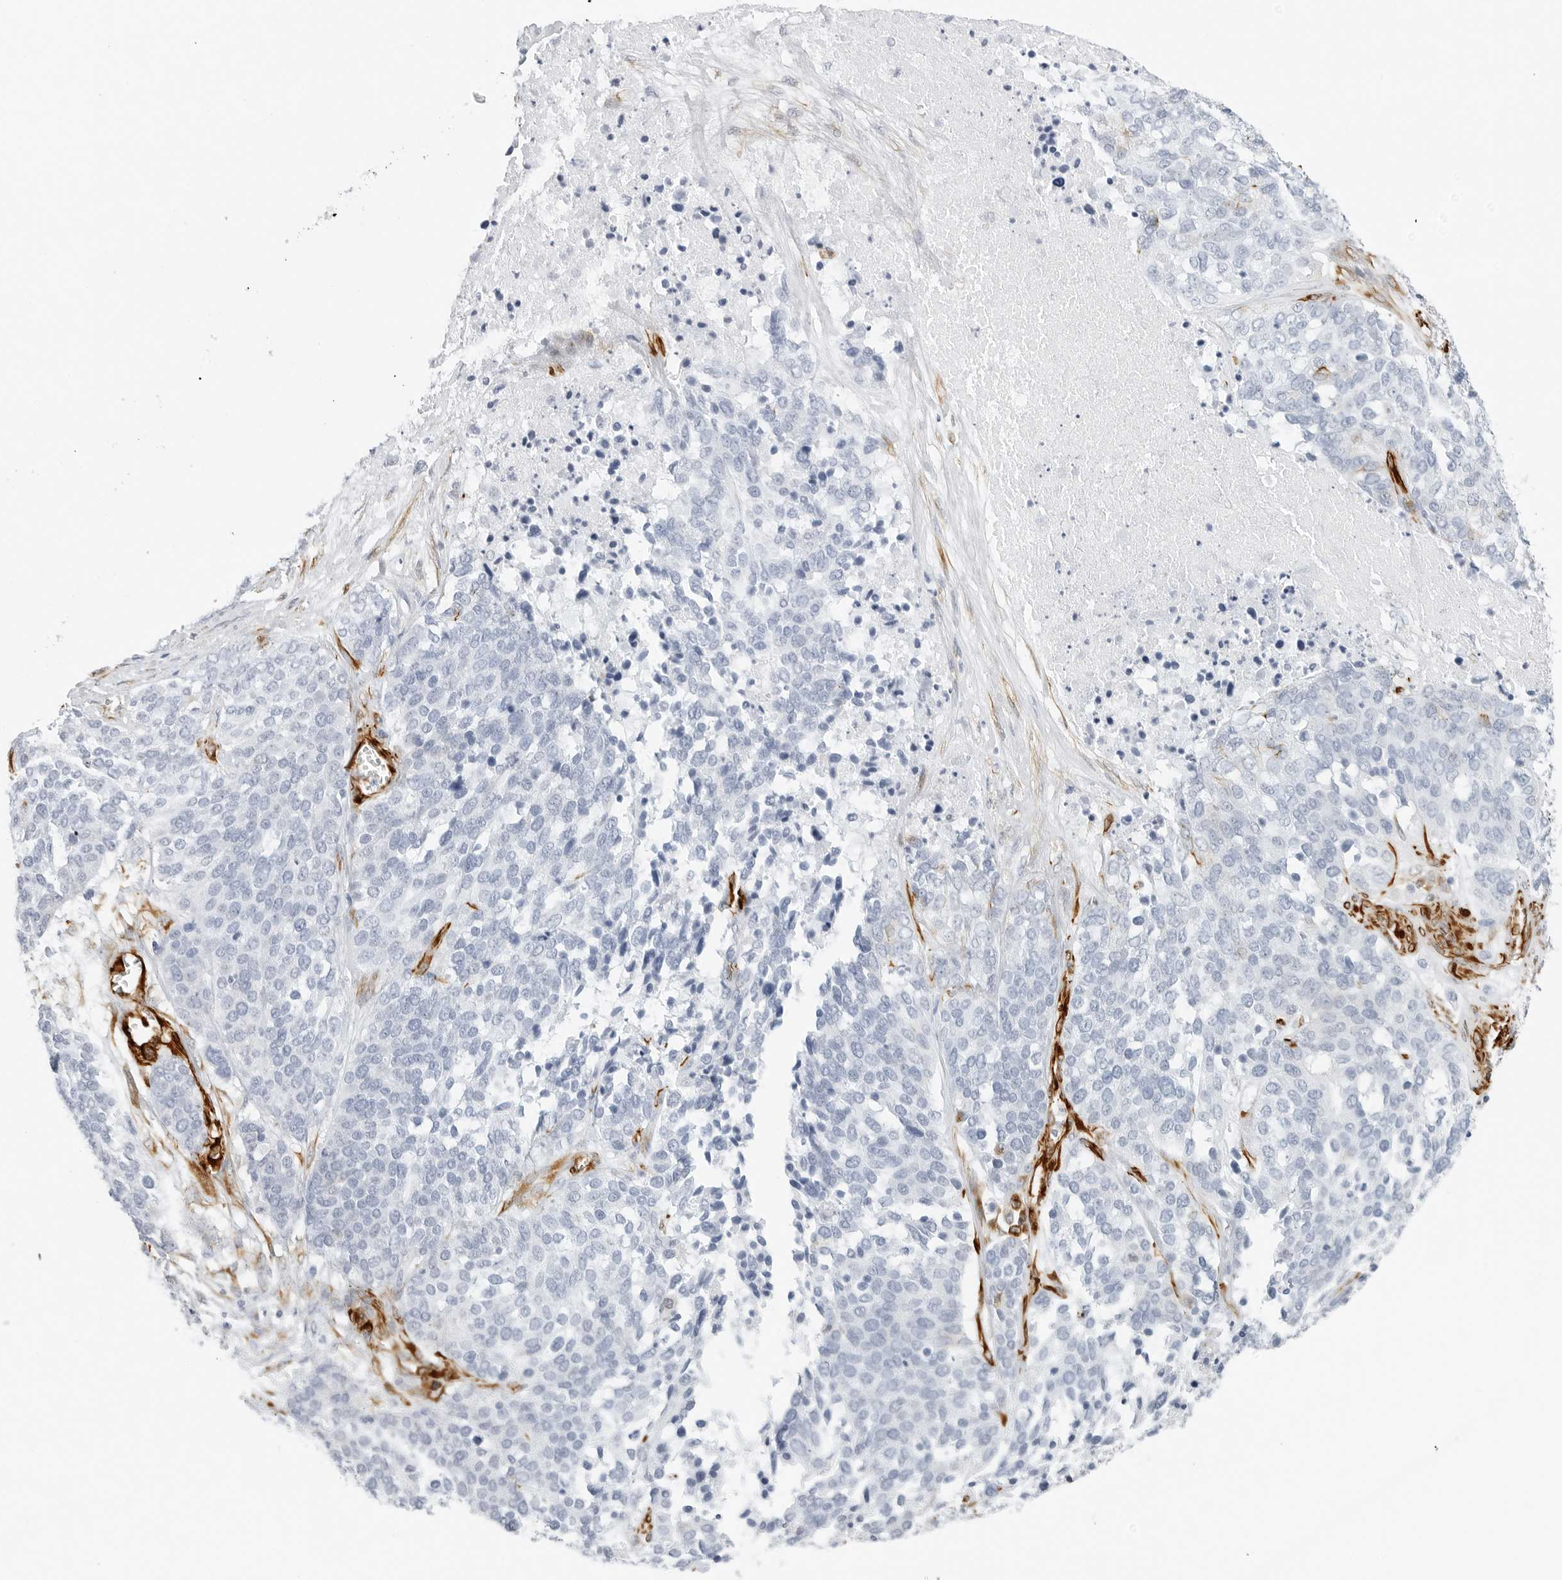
{"staining": {"intensity": "negative", "quantity": "none", "location": "none"}, "tissue": "ovarian cancer", "cell_type": "Tumor cells", "image_type": "cancer", "snomed": [{"axis": "morphology", "description": "Cystadenocarcinoma, serous, NOS"}, {"axis": "topography", "description": "Ovary"}], "caption": "The histopathology image exhibits no significant expression in tumor cells of ovarian cancer (serous cystadenocarcinoma).", "gene": "NES", "patient": {"sex": "female", "age": 44}}